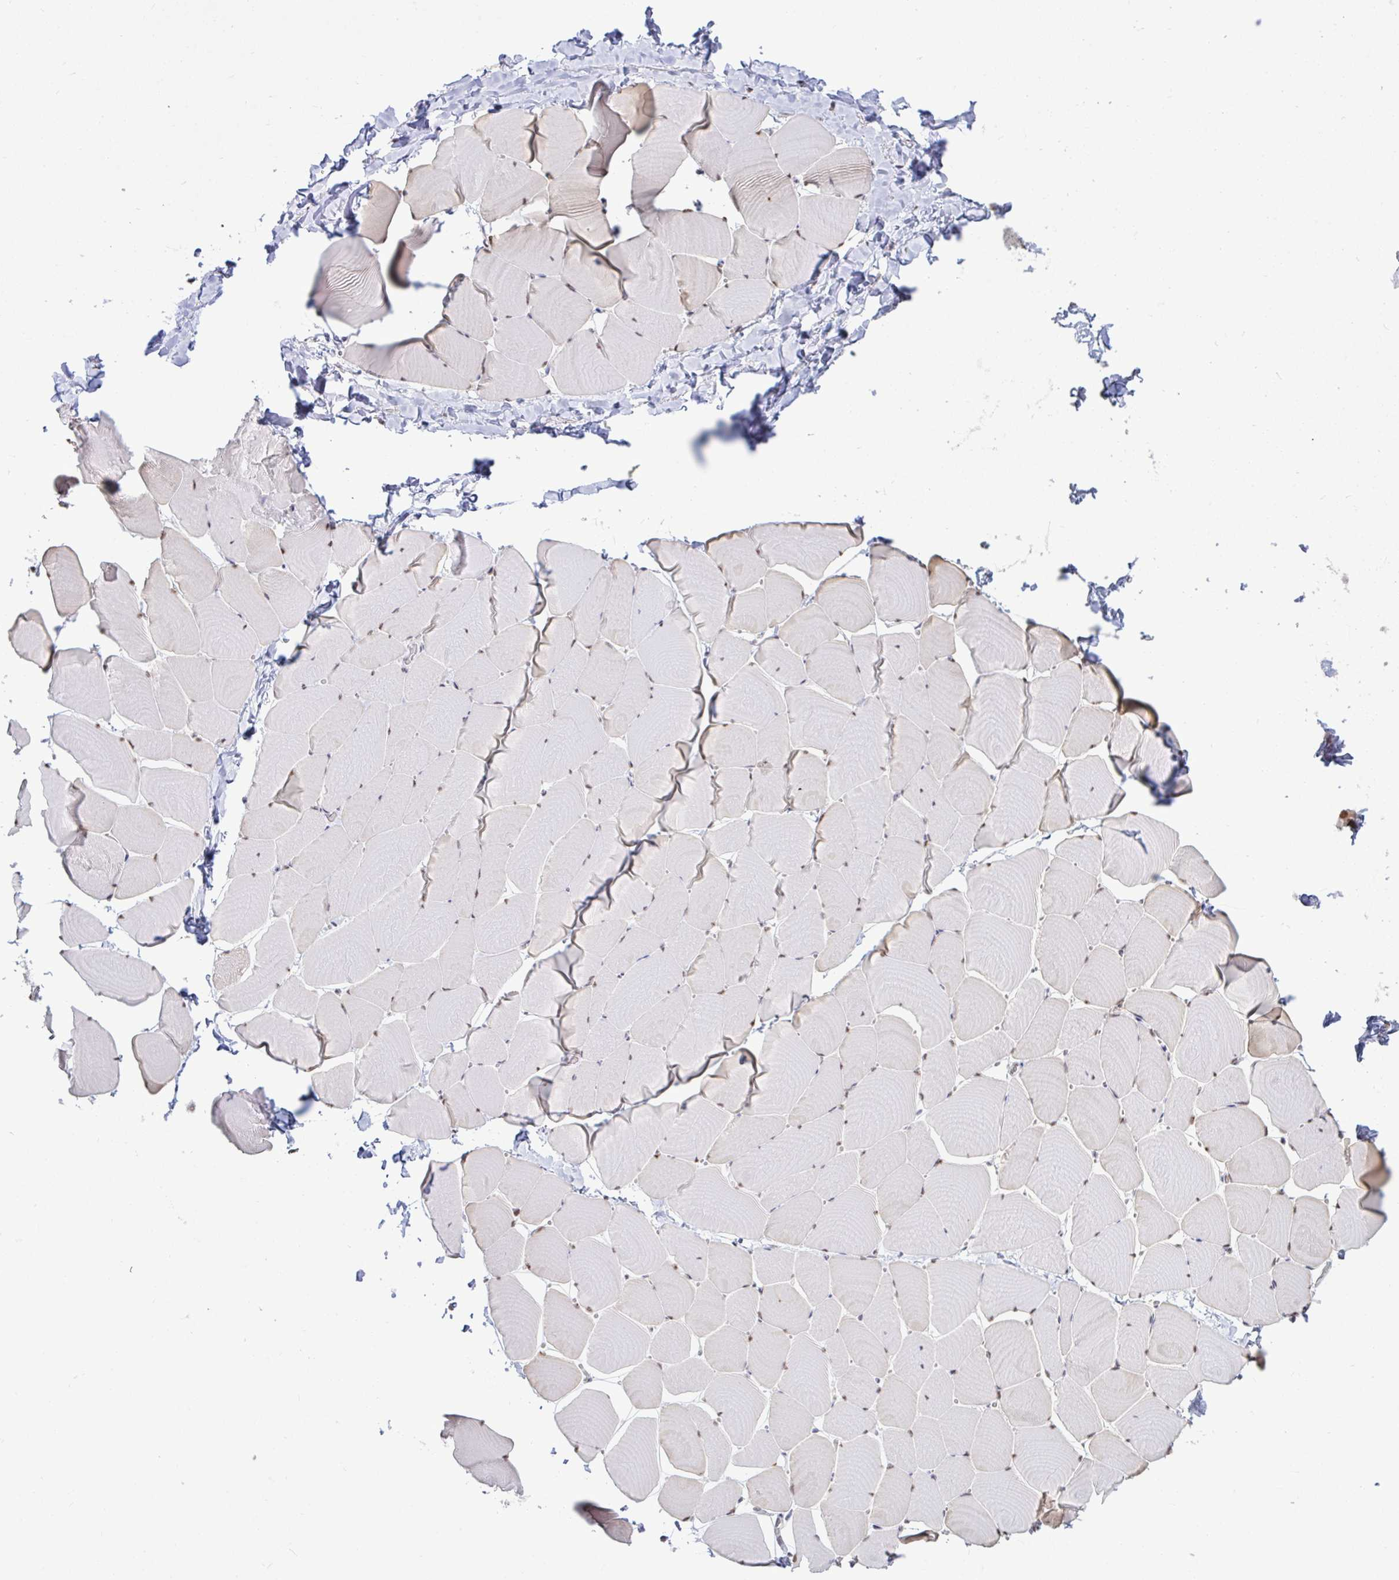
{"staining": {"intensity": "moderate", "quantity": "<25%", "location": "nuclear"}, "tissue": "skeletal muscle", "cell_type": "Myocytes", "image_type": "normal", "snomed": [{"axis": "morphology", "description": "Normal tissue, NOS"}, {"axis": "topography", "description": "Skeletal muscle"}], "caption": "Skeletal muscle stained with DAB (3,3'-diaminobenzidine) immunohistochemistry (IHC) demonstrates low levels of moderate nuclear positivity in approximately <25% of myocytes. (IHC, brightfield microscopy, high magnification).", "gene": "PUF60", "patient": {"sex": "male", "age": 25}}